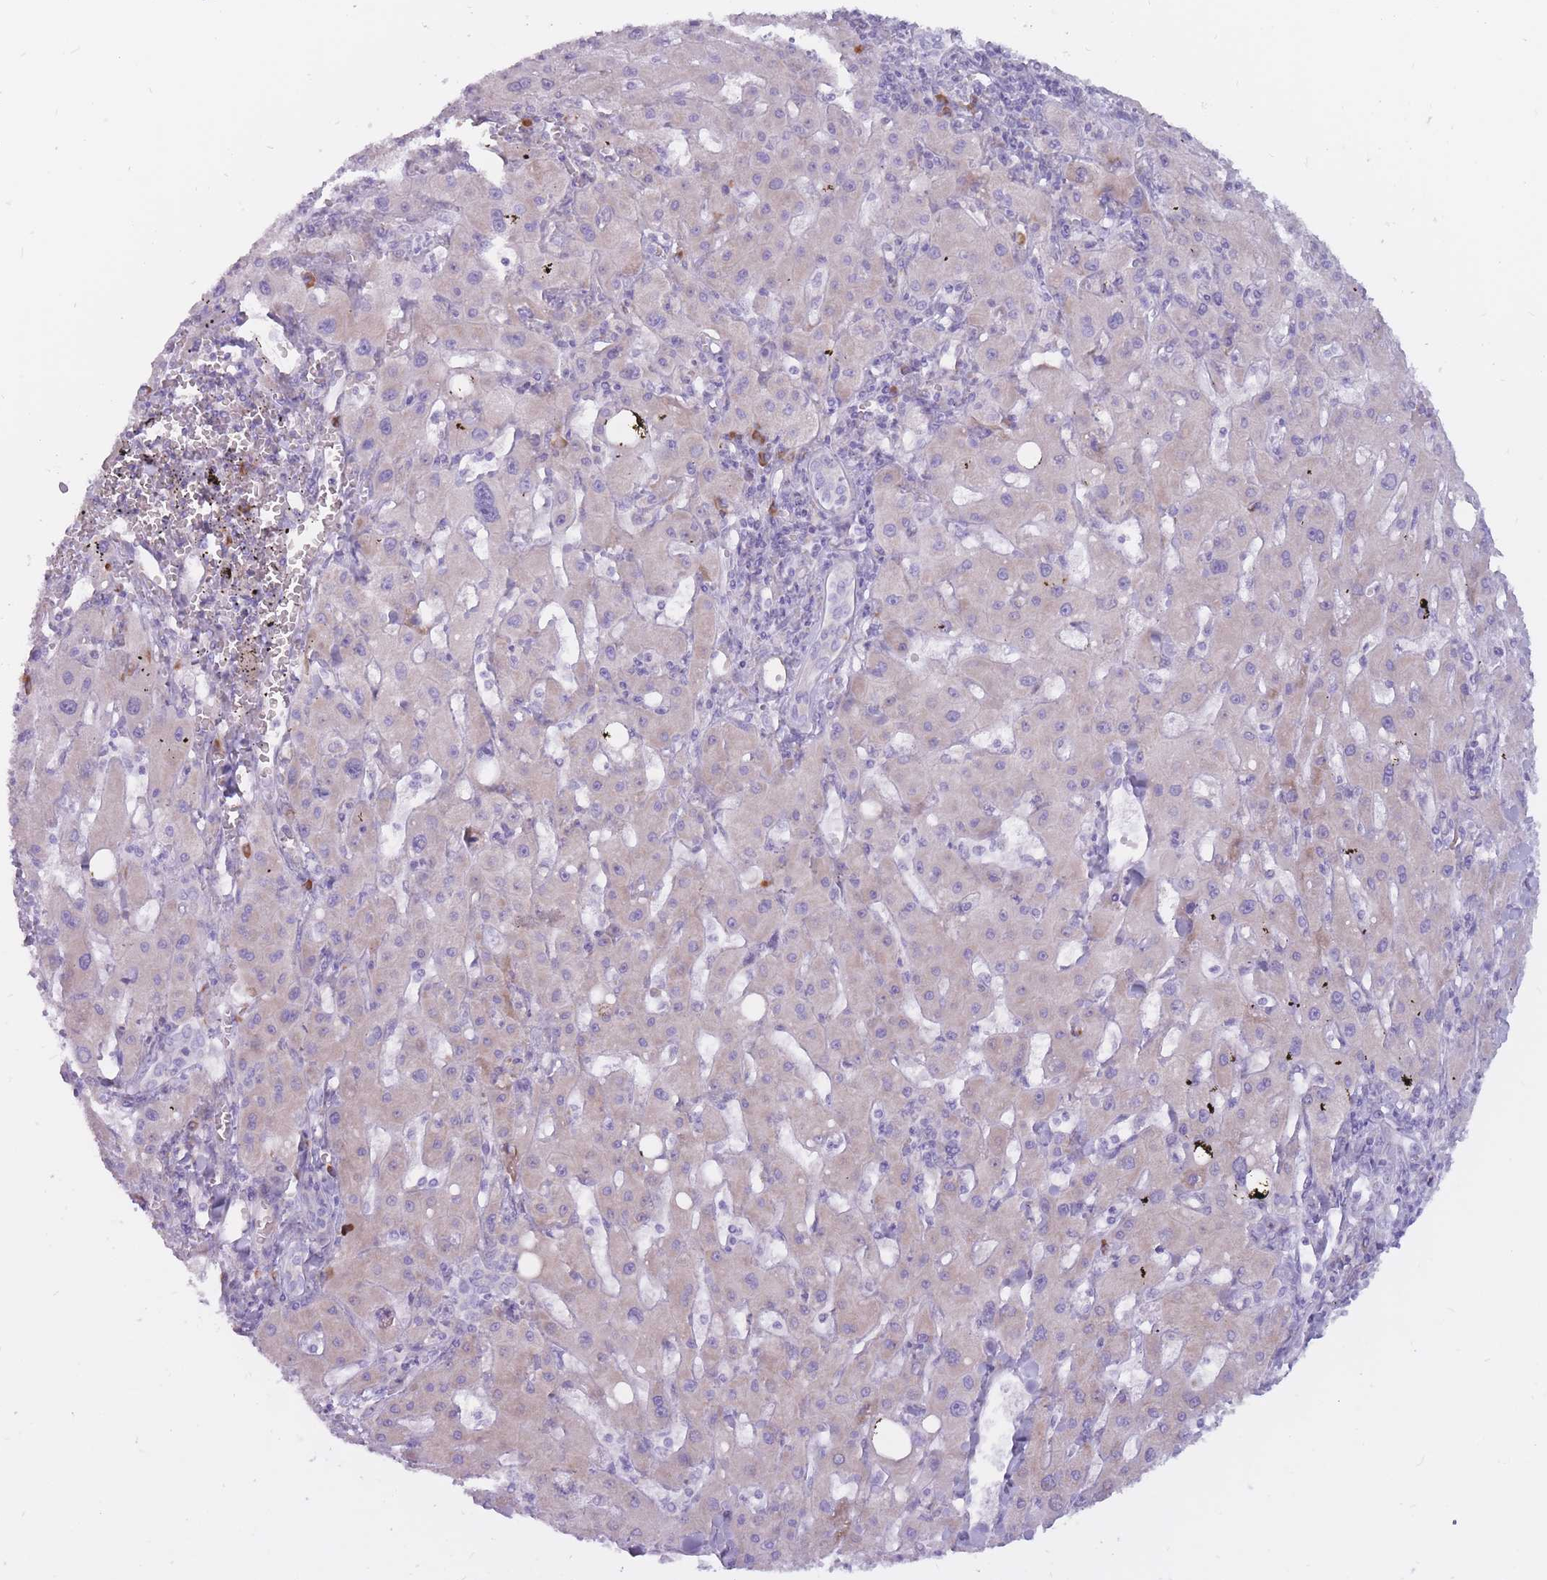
{"staining": {"intensity": "negative", "quantity": "none", "location": "none"}, "tissue": "liver cancer", "cell_type": "Tumor cells", "image_type": "cancer", "snomed": [{"axis": "morphology", "description": "Carcinoma, Hepatocellular, NOS"}, {"axis": "topography", "description": "Liver"}], "caption": "Tumor cells are negative for protein expression in human hepatocellular carcinoma (liver).", "gene": "RPL18", "patient": {"sex": "male", "age": 72}}